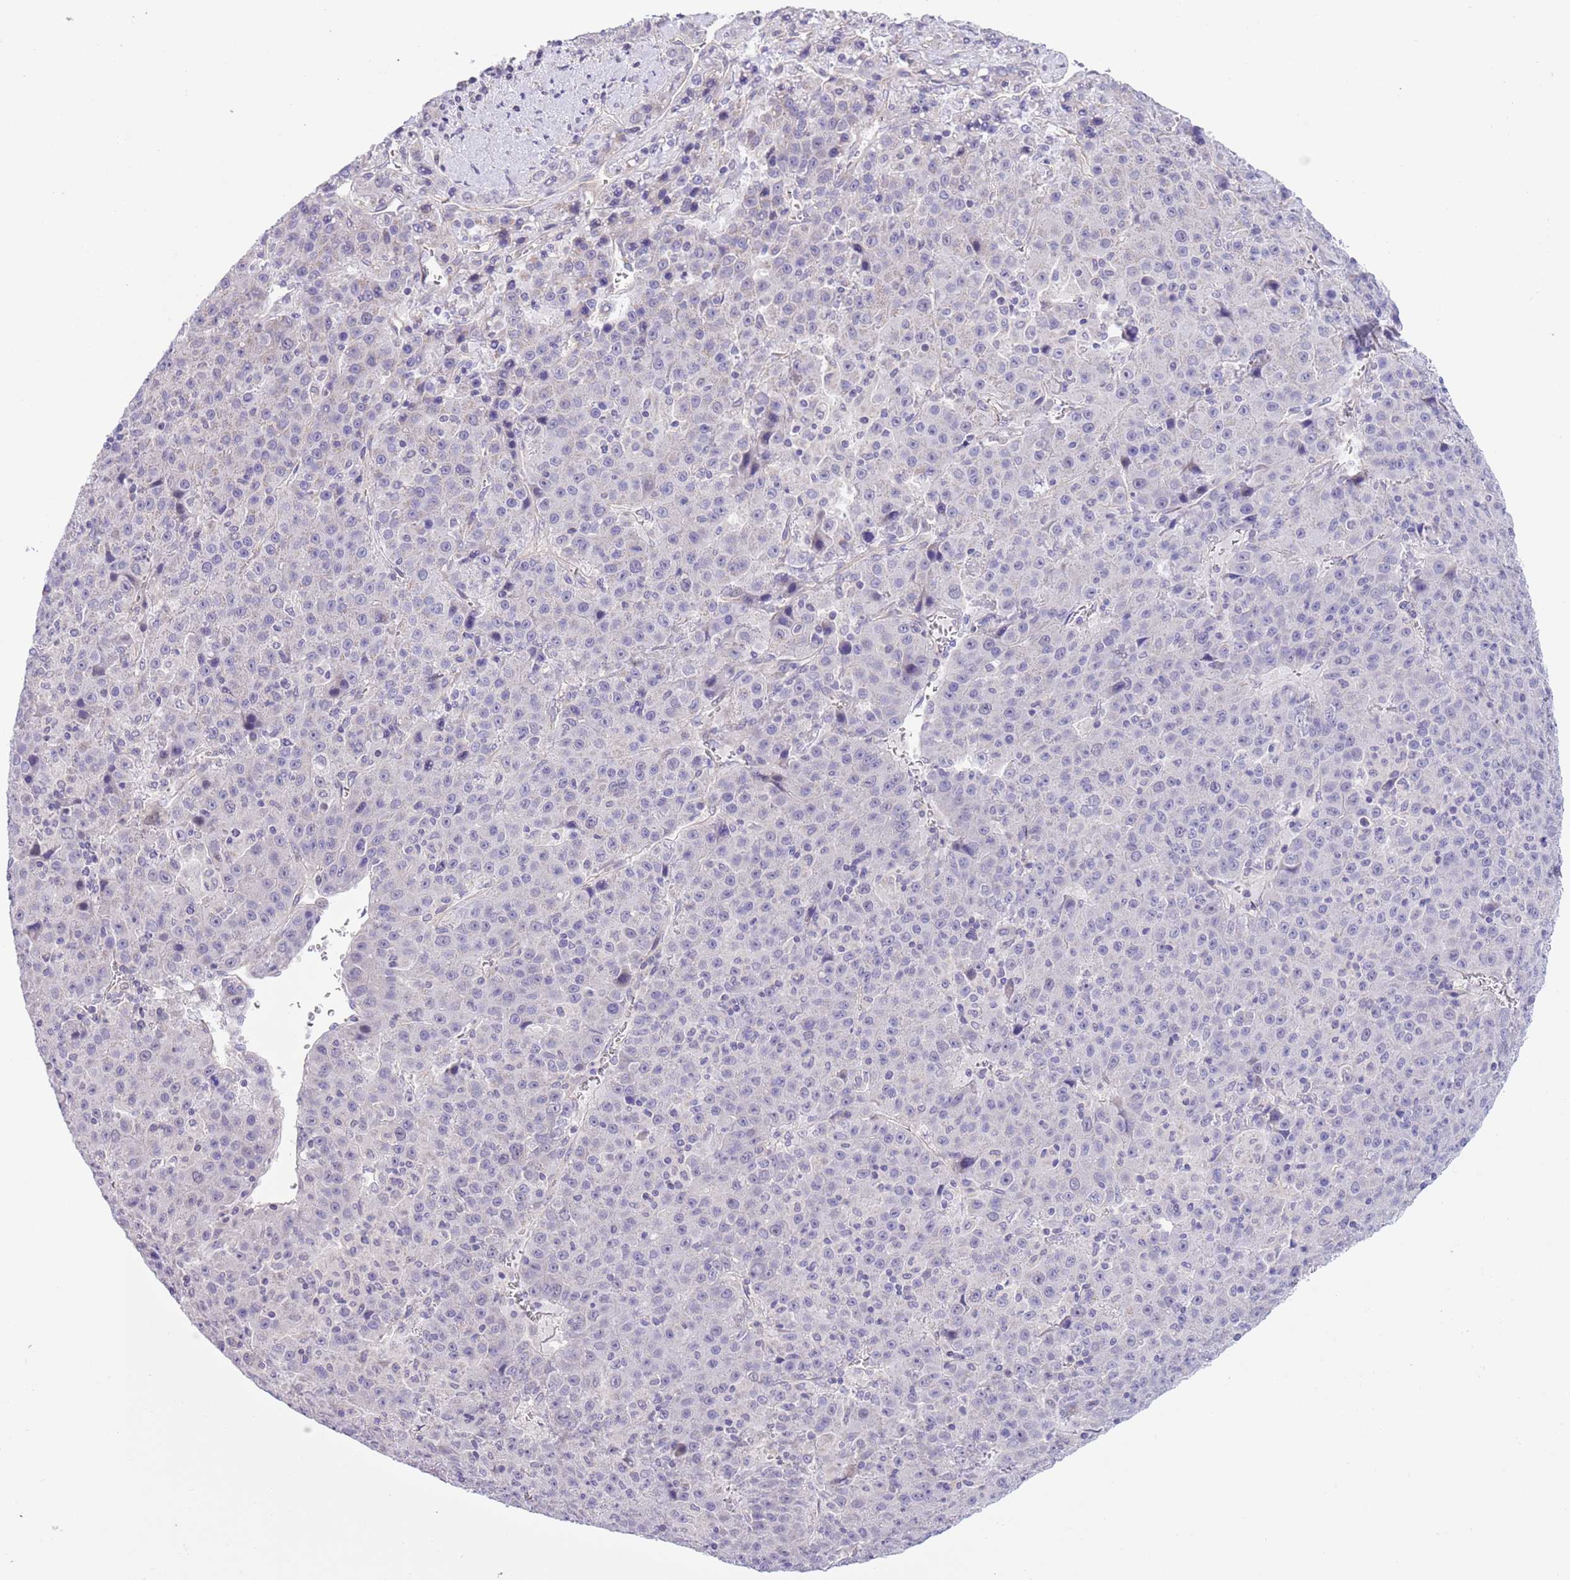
{"staining": {"intensity": "negative", "quantity": "none", "location": "none"}, "tissue": "liver cancer", "cell_type": "Tumor cells", "image_type": "cancer", "snomed": [{"axis": "morphology", "description": "Carcinoma, Hepatocellular, NOS"}, {"axis": "topography", "description": "Liver"}], "caption": "Immunohistochemical staining of human hepatocellular carcinoma (liver) displays no significant positivity in tumor cells.", "gene": "NET1", "patient": {"sex": "female", "age": 53}}